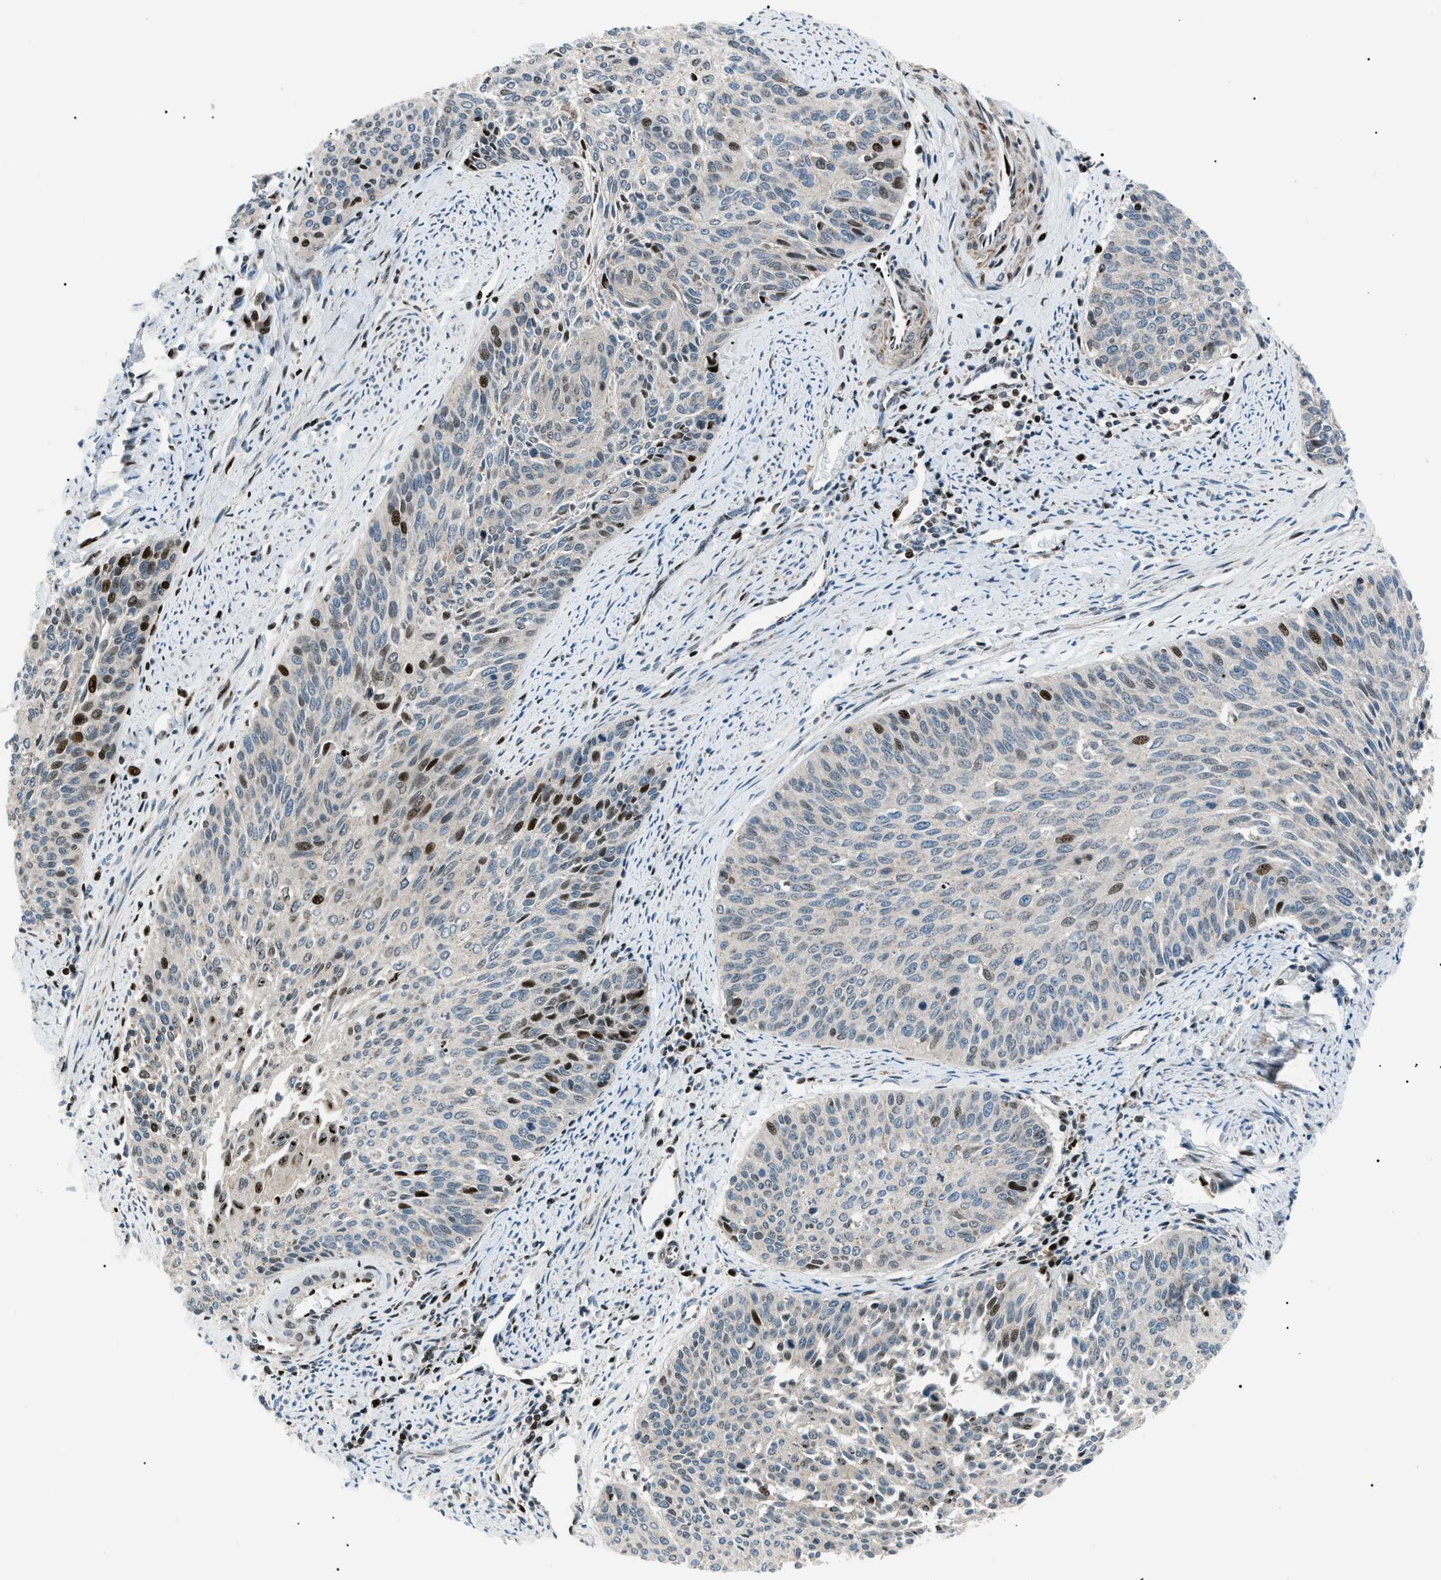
{"staining": {"intensity": "strong", "quantity": "<25%", "location": "nuclear"}, "tissue": "cervical cancer", "cell_type": "Tumor cells", "image_type": "cancer", "snomed": [{"axis": "morphology", "description": "Squamous cell carcinoma, NOS"}, {"axis": "topography", "description": "Cervix"}], "caption": "Squamous cell carcinoma (cervical) tissue reveals strong nuclear expression in about <25% of tumor cells, visualized by immunohistochemistry.", "gene": "PRKX", "patient": {"sex": "female", "age": 55}}